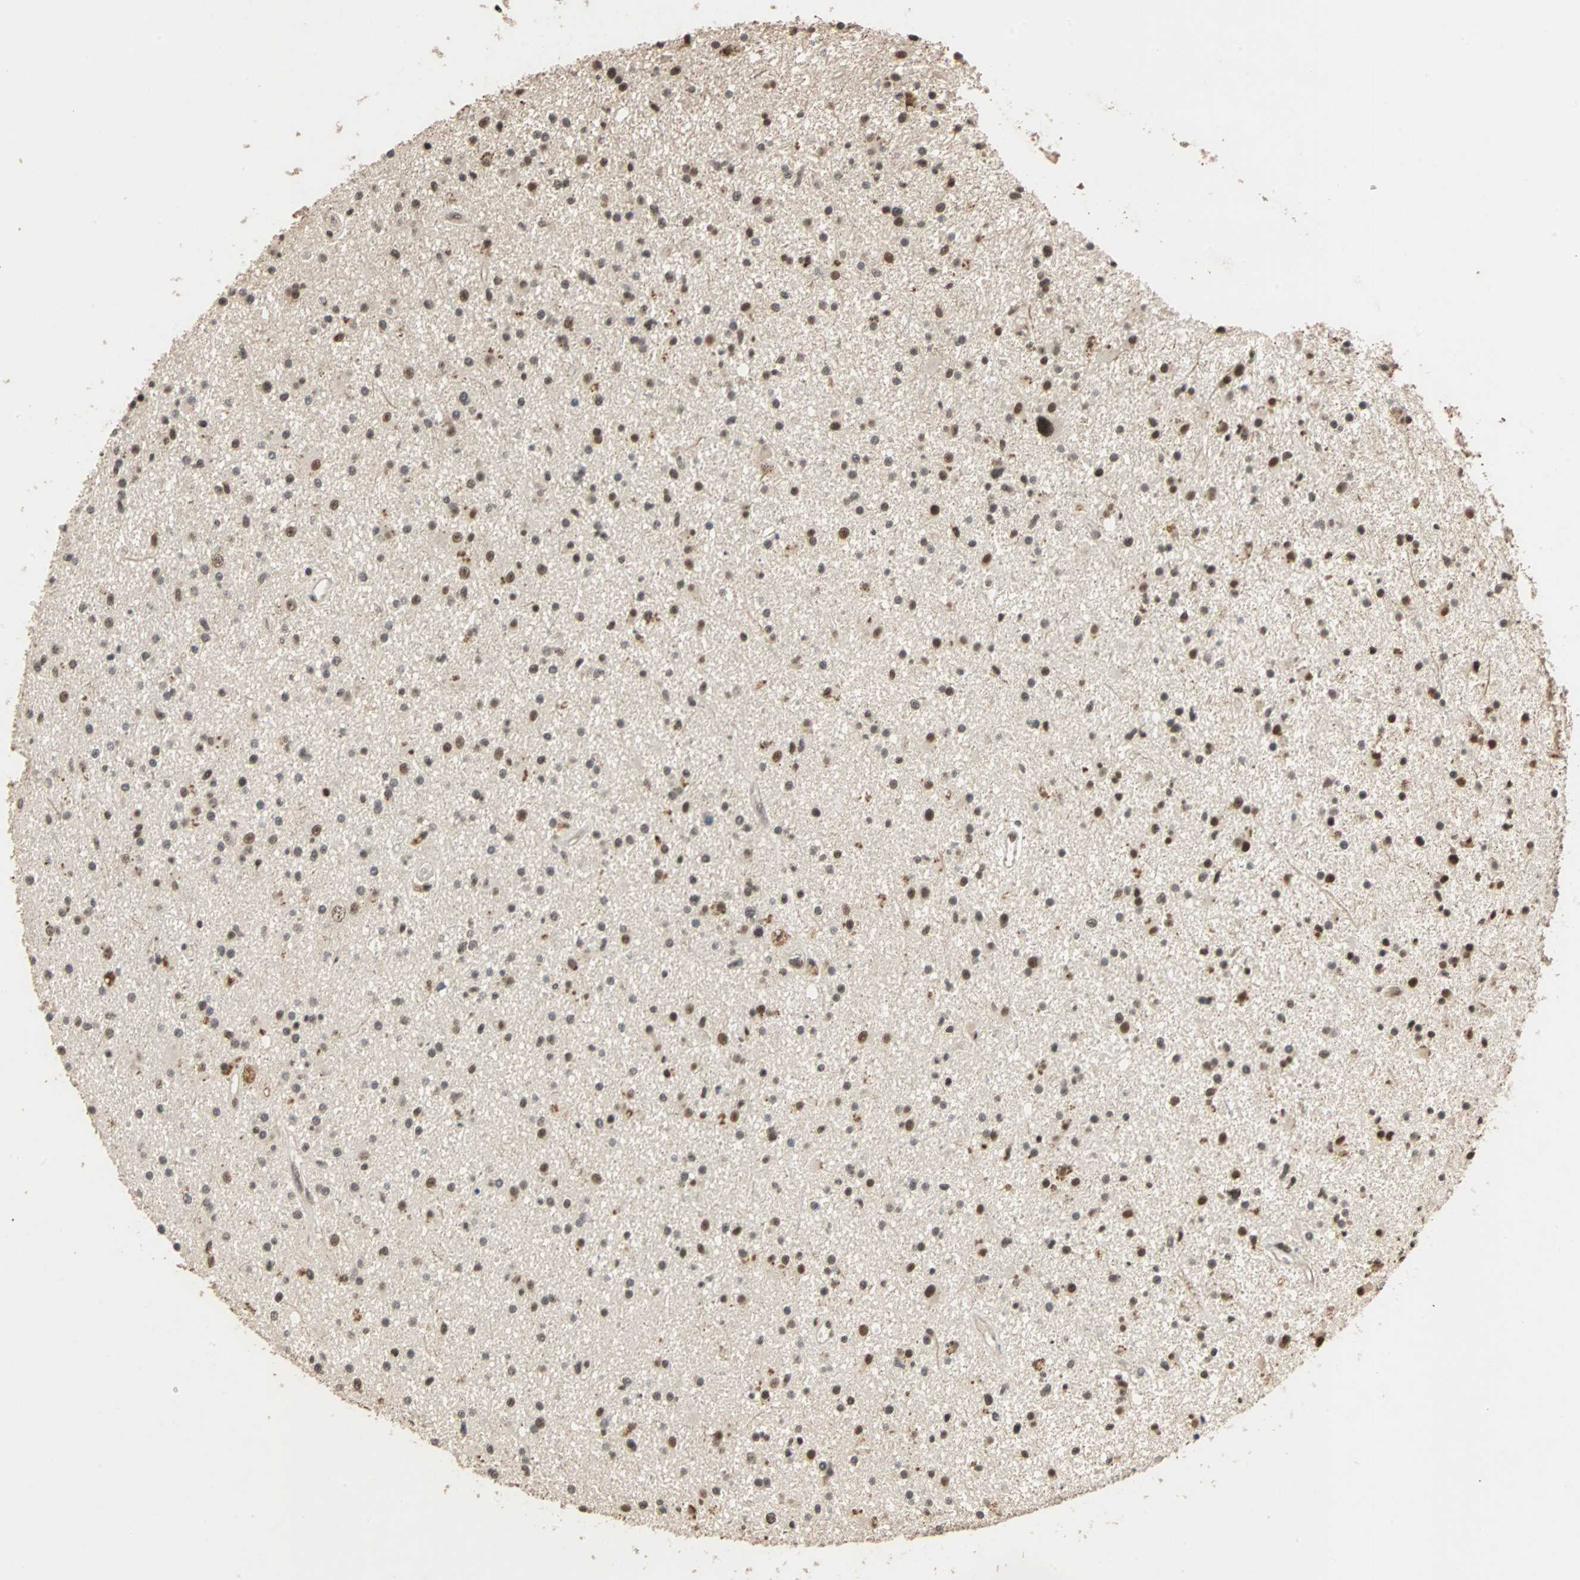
{"staining": {"intensity": "moderate", "quantity": ">75%", "location": "nuclear"}, "tissue": "glioma", "cell_type": "Tumor cells", "image_type": "cancer", "snomed": [{"axis": "morphology", "description": "Glioma, malignant, High grade"}, {"axis": "topography", "description": "Brain"}], "caption": "An image of human malignant glioma (high-grade) stained for a protein exhibits moderate nuclear brown staining in tumor cells.", "gene": "CDC5L", "patient": {"sex": "male", "age": 33}}